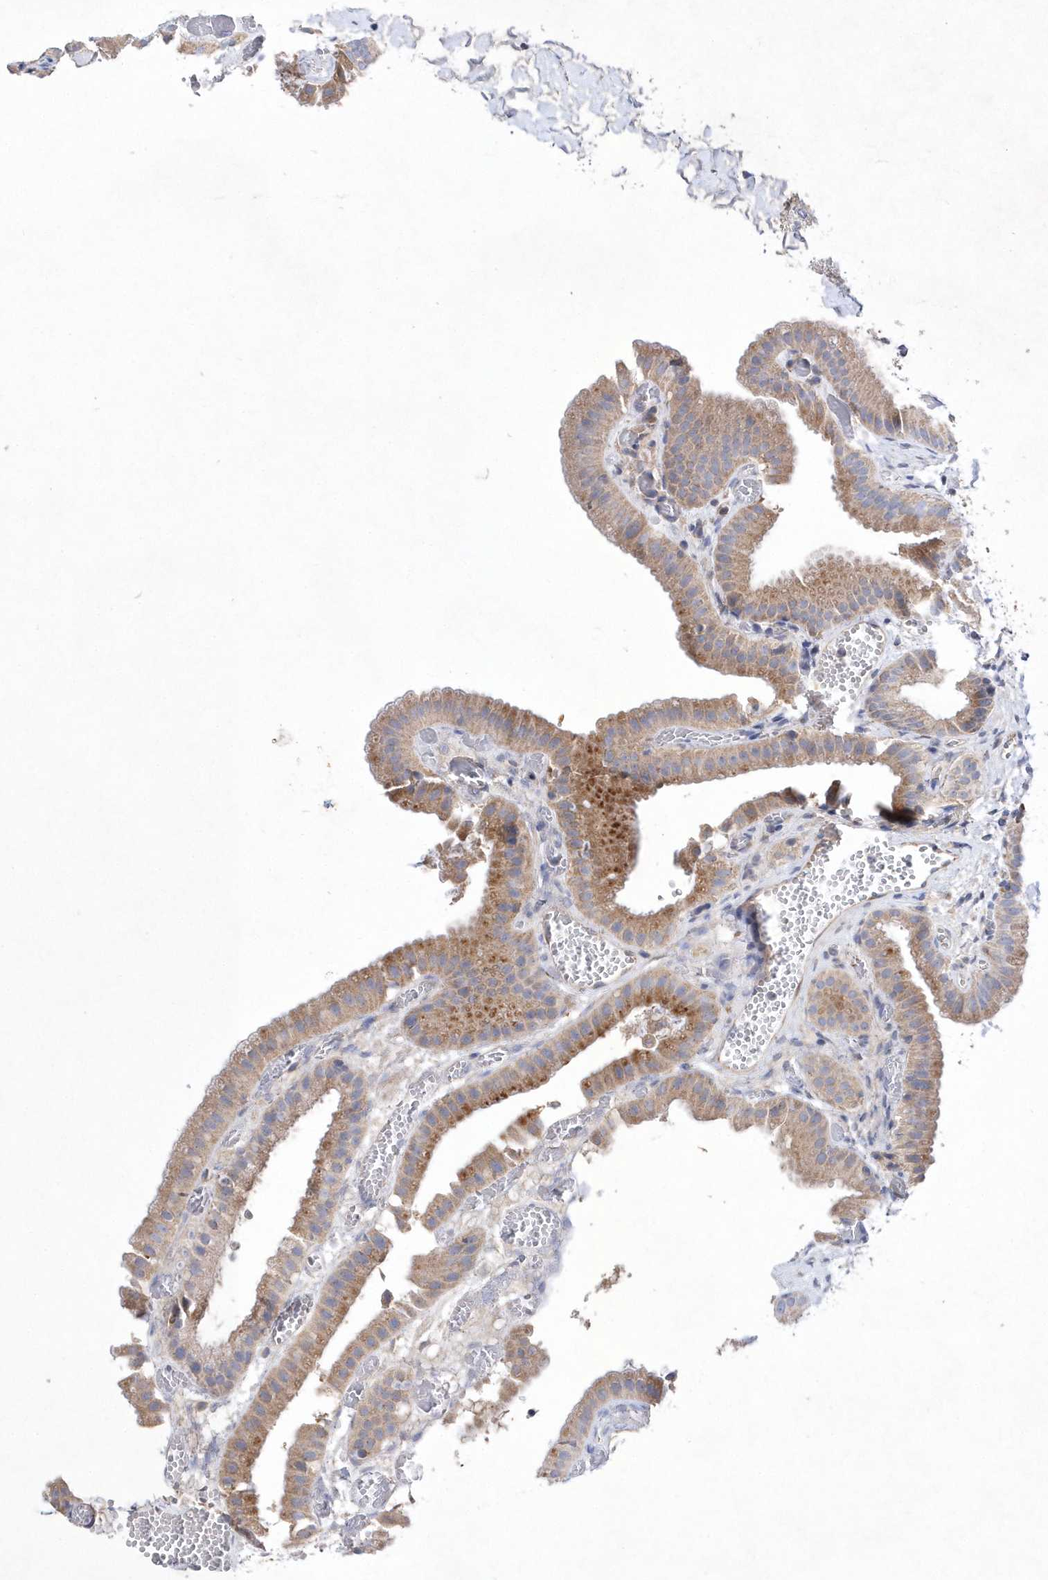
{"staining": {"intensity": "moderate", "quantity": ">75%", "location": "cytoplasmic/membranous"}, "tissue": "gallbladder", "cell_type": "Glandular cells", "image_type": "normal", "snomed": [{"axis": "morphology", "description": "Normal tissue, NOS"}, {"axis": "topography", "description": "Gallbladder"}], "caption": "IHC micrograph of benign gallbladder stained for a protein (brown), which shows medium levels of moderate cytoplasmic/membranous positivity in approximately >75% of glandular cells.", "gene": "METTL8", "patient": {"sex": "female", "age": 64}}